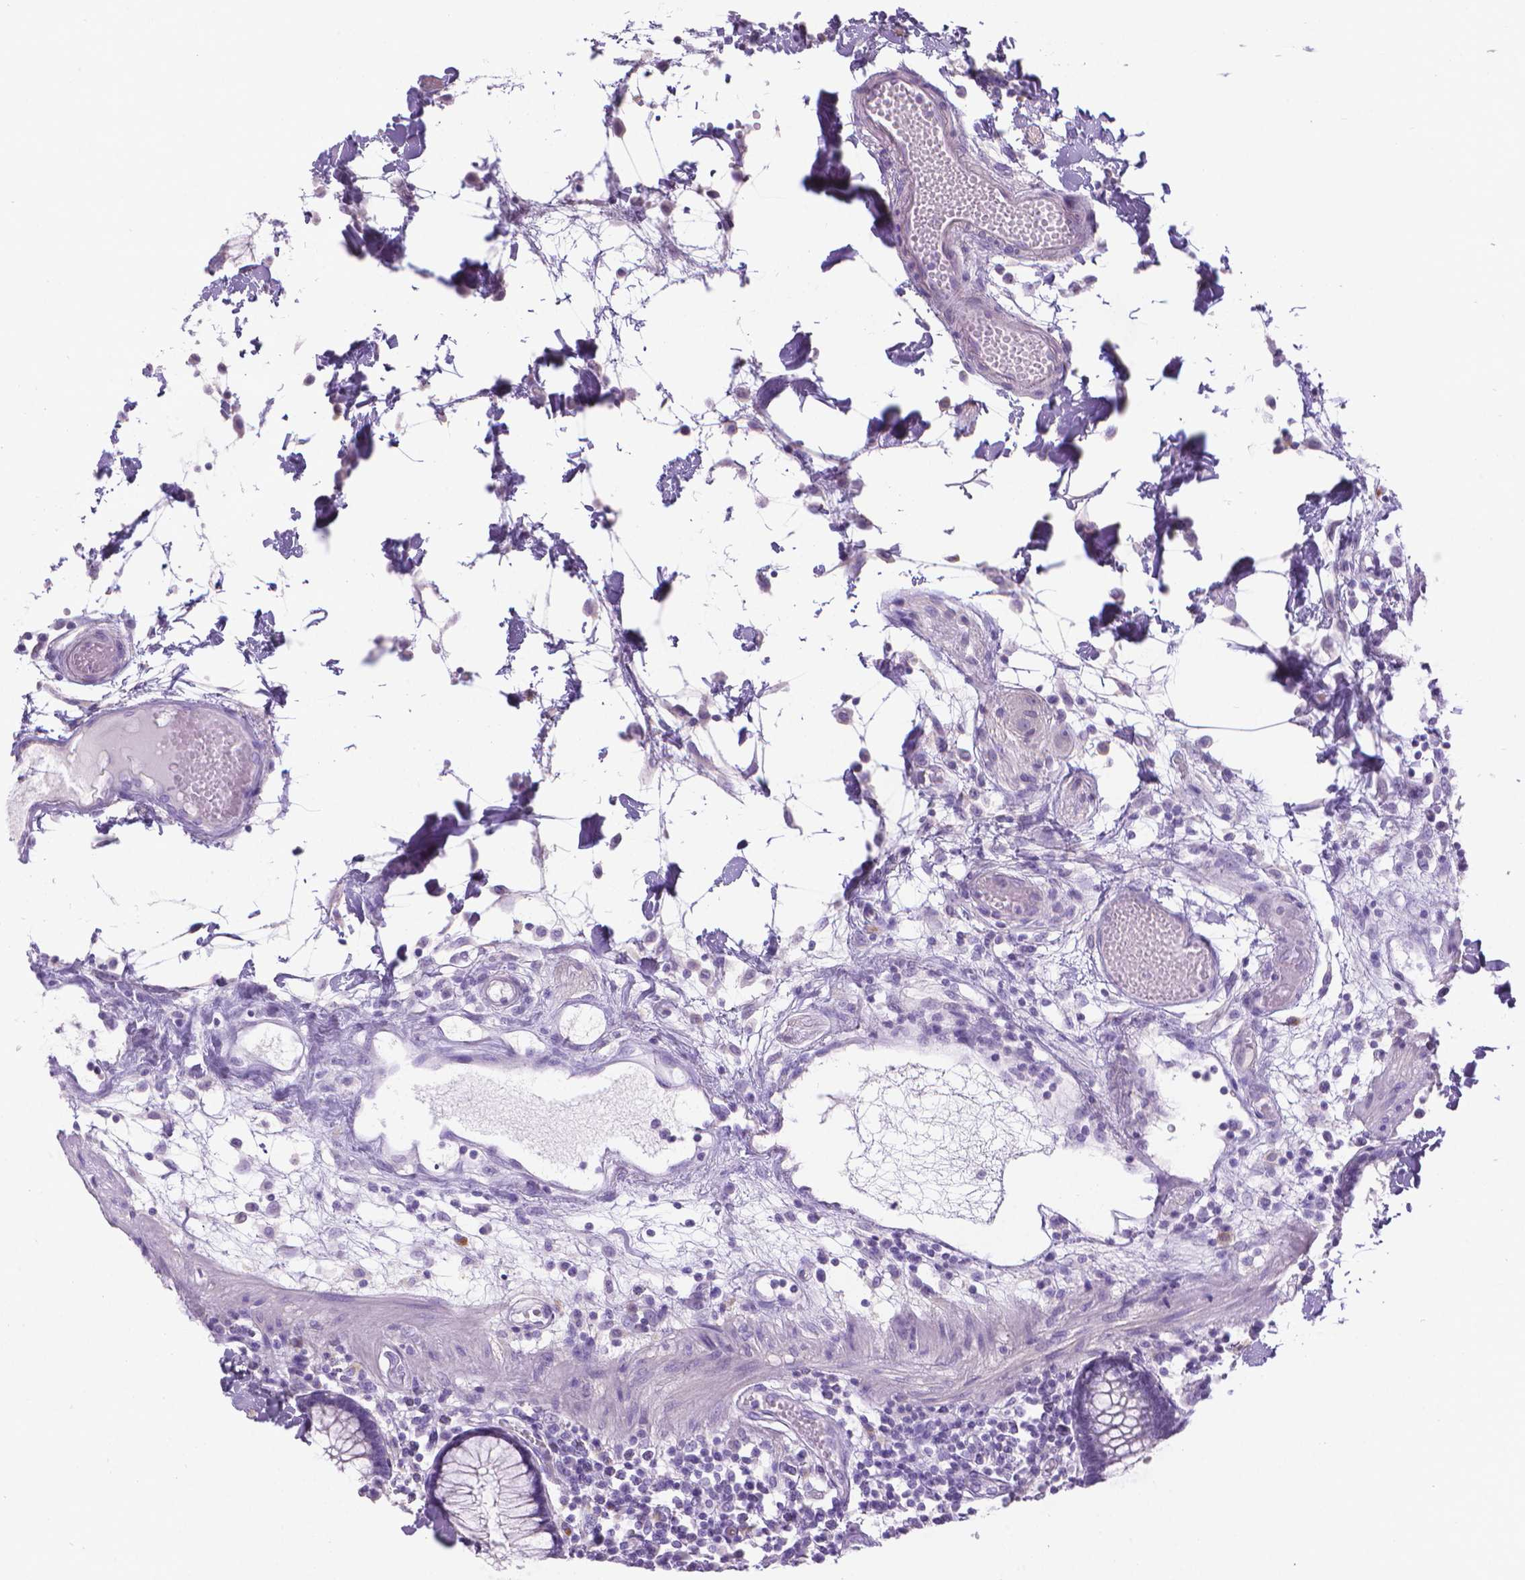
{"staining": {"intensity": "negative", "quantity": "none", "location": "none"}, "tissue": "colon", "cell_type": "Endothelial cells", "image_type": "normal", "snomed": [{"axis": "morphology", "description": "Normal tissue, NOS"}, {"axis": "morphology", "description": "Adenocarcinoma, NOS"}, {"axis": "topography", "description": "Colon"}], "caption": "The histopathology image exhibits no staining of endothelial cells in unremarkable colon. (DAB (3,3'-diaminobenzidine) immunohistochemistry, high magnification).", "gene": "SPAG6", "patient": {"sex": "male", "age": 83}}